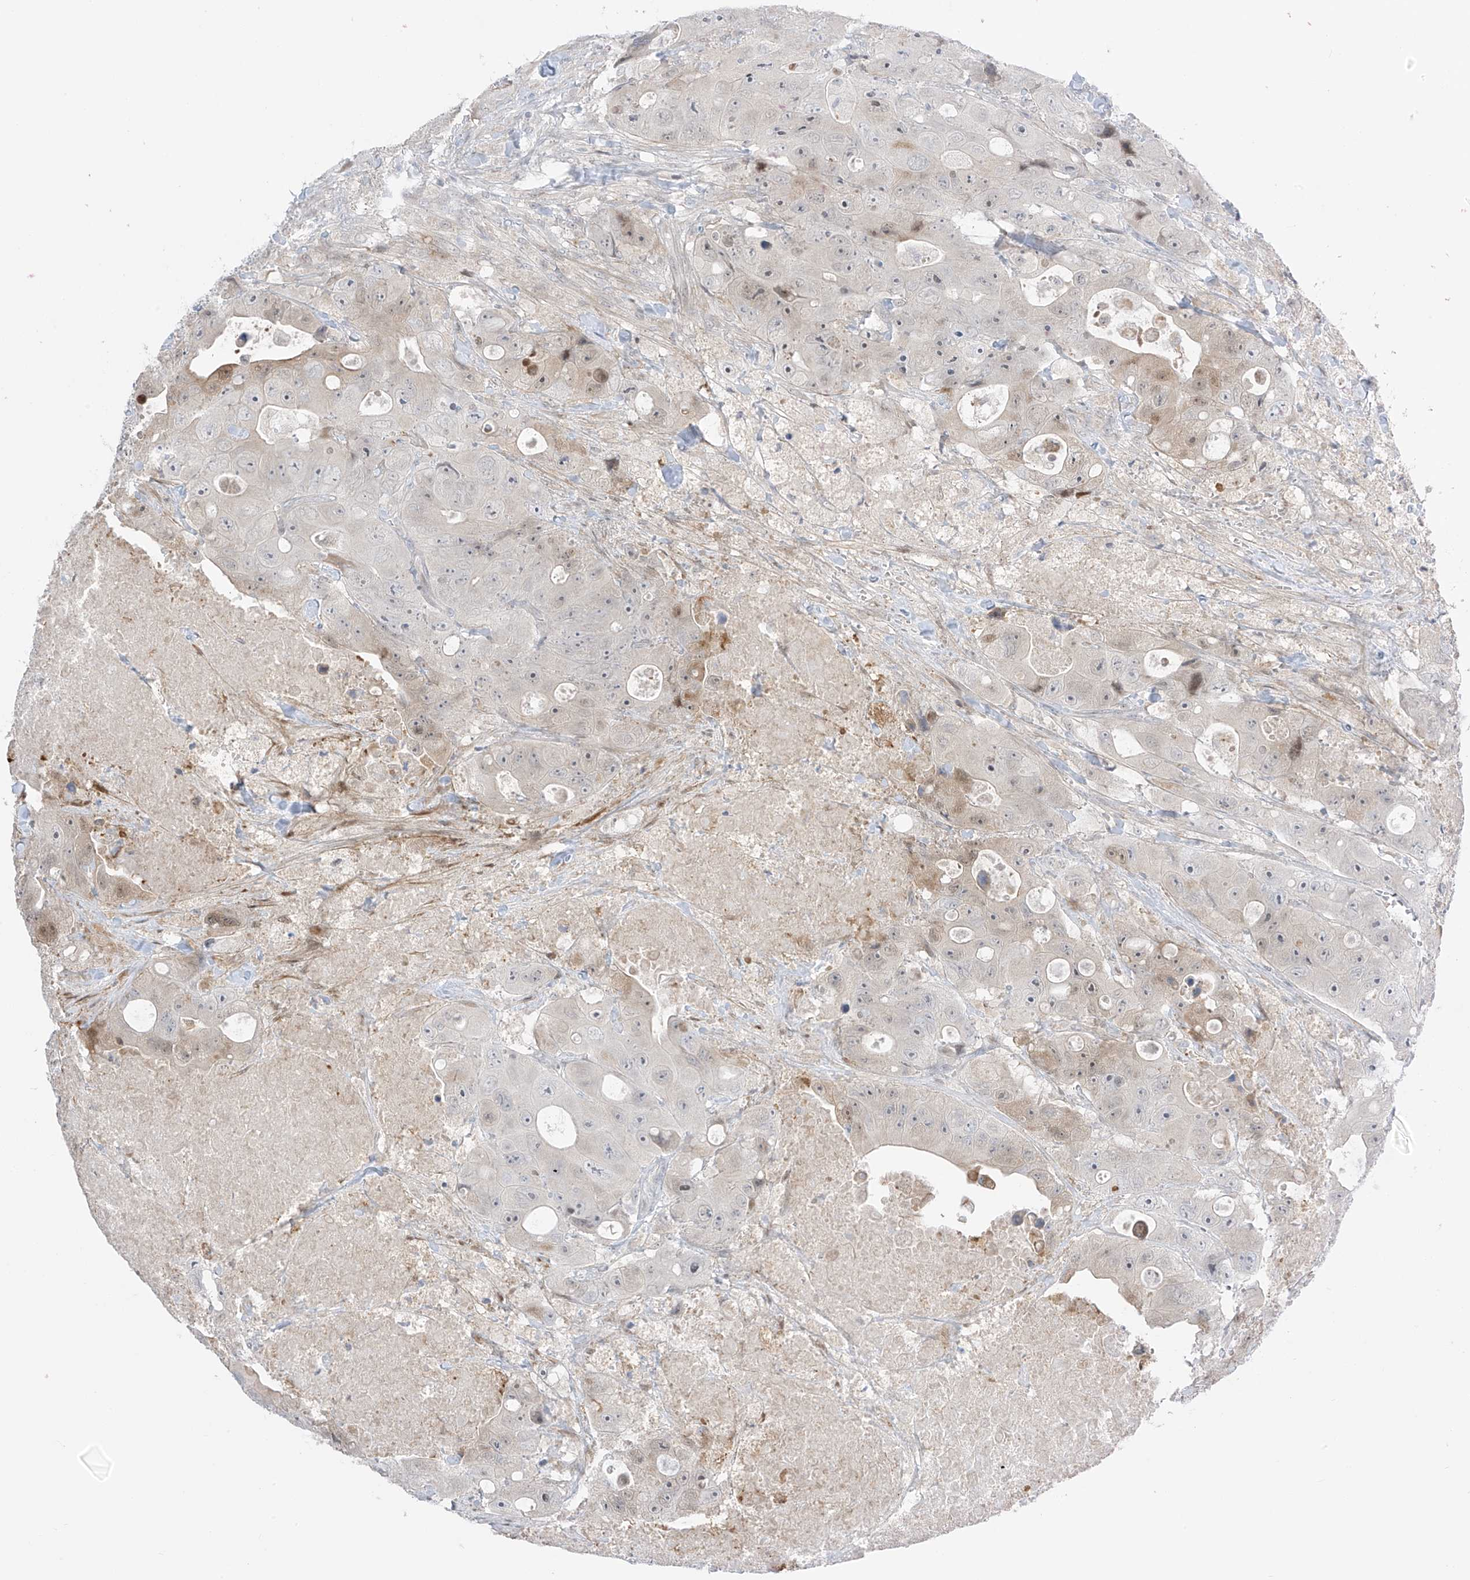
{"staining": {"intensity": "weak", "quantity": "<25%", "location": "cytoplasmic/membranous,nuclear"}, "tissue": "colorectal cancer", "cell_type": "Tumor cells", "image_type": "cancer", "snomed": [{"axis": "morphology", "description": "Adenocarcinoma, NOS"}, {"axis": "topography", "description": "Colon"}], "caption": "Immunohistochemical staining of human colorectal cancer displays no significant expression in tumor cells.", "gene": "ASPRV1", "patient": {"sex": "female", "age": 46}}